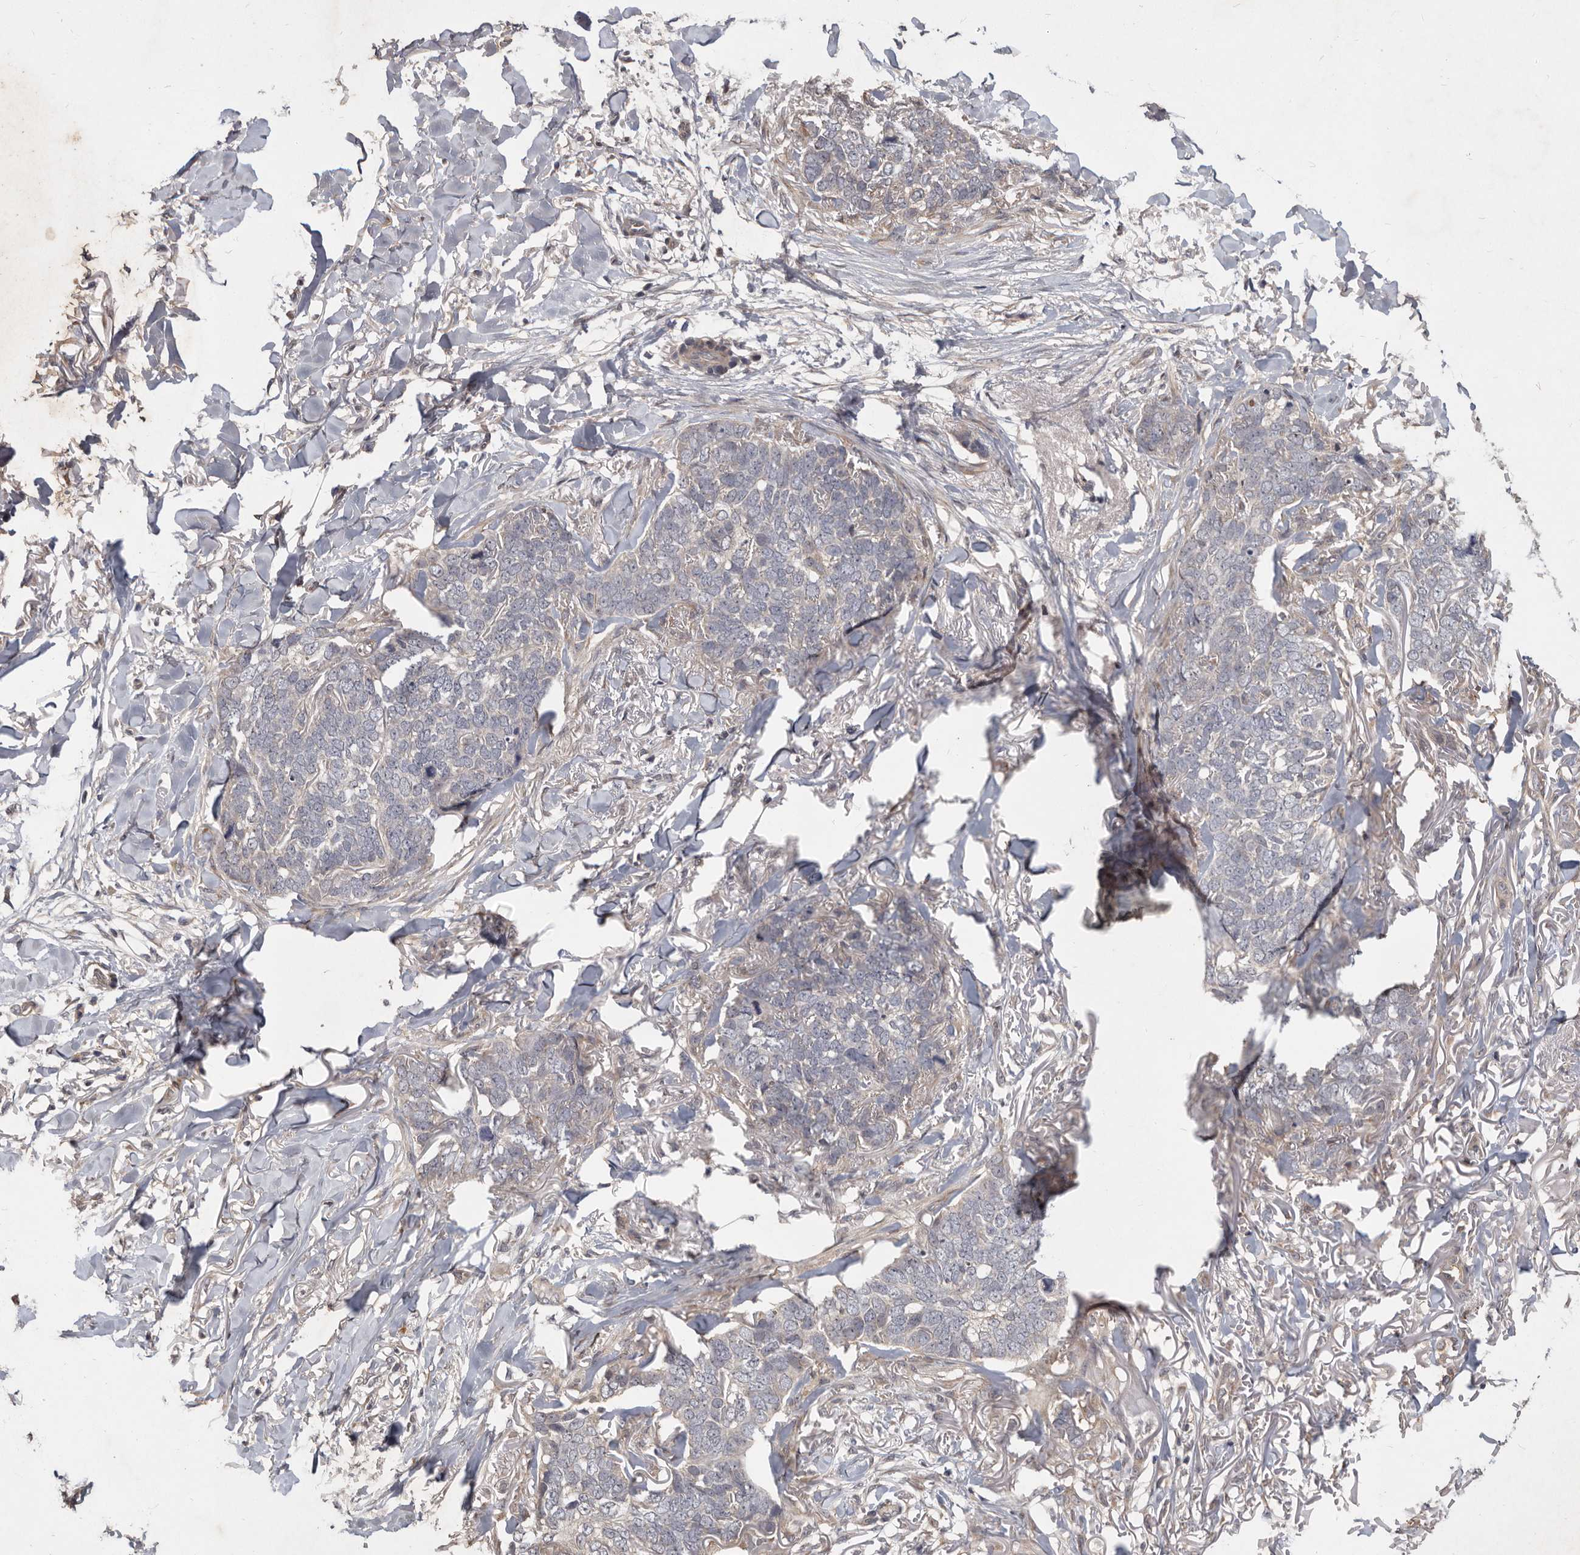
{"staining": {"intensity": "negative", "quantity": "none", "location": "none"}, "tissue": "skin cancer", "cell_type": "Tumor cells", "image_type": "cancer", "snomed": [{"axis": "morphology", "description": "Normal tissue, NOS"}, {"axis": "morphology", "description": "Basal cell carcinoma"}, {"axis": "topography", "description": "Skin"}], "caption": "Image shows no significant protein positivity in tumor cells of skin basal cell carcinoma. (Brightfield microscopy of DAB (3,3'-diaminobenzidine) immunohistochemistry at high magnification).", "gene": "DNAJC28", "patient": {"sex": "male", "age": 77}}